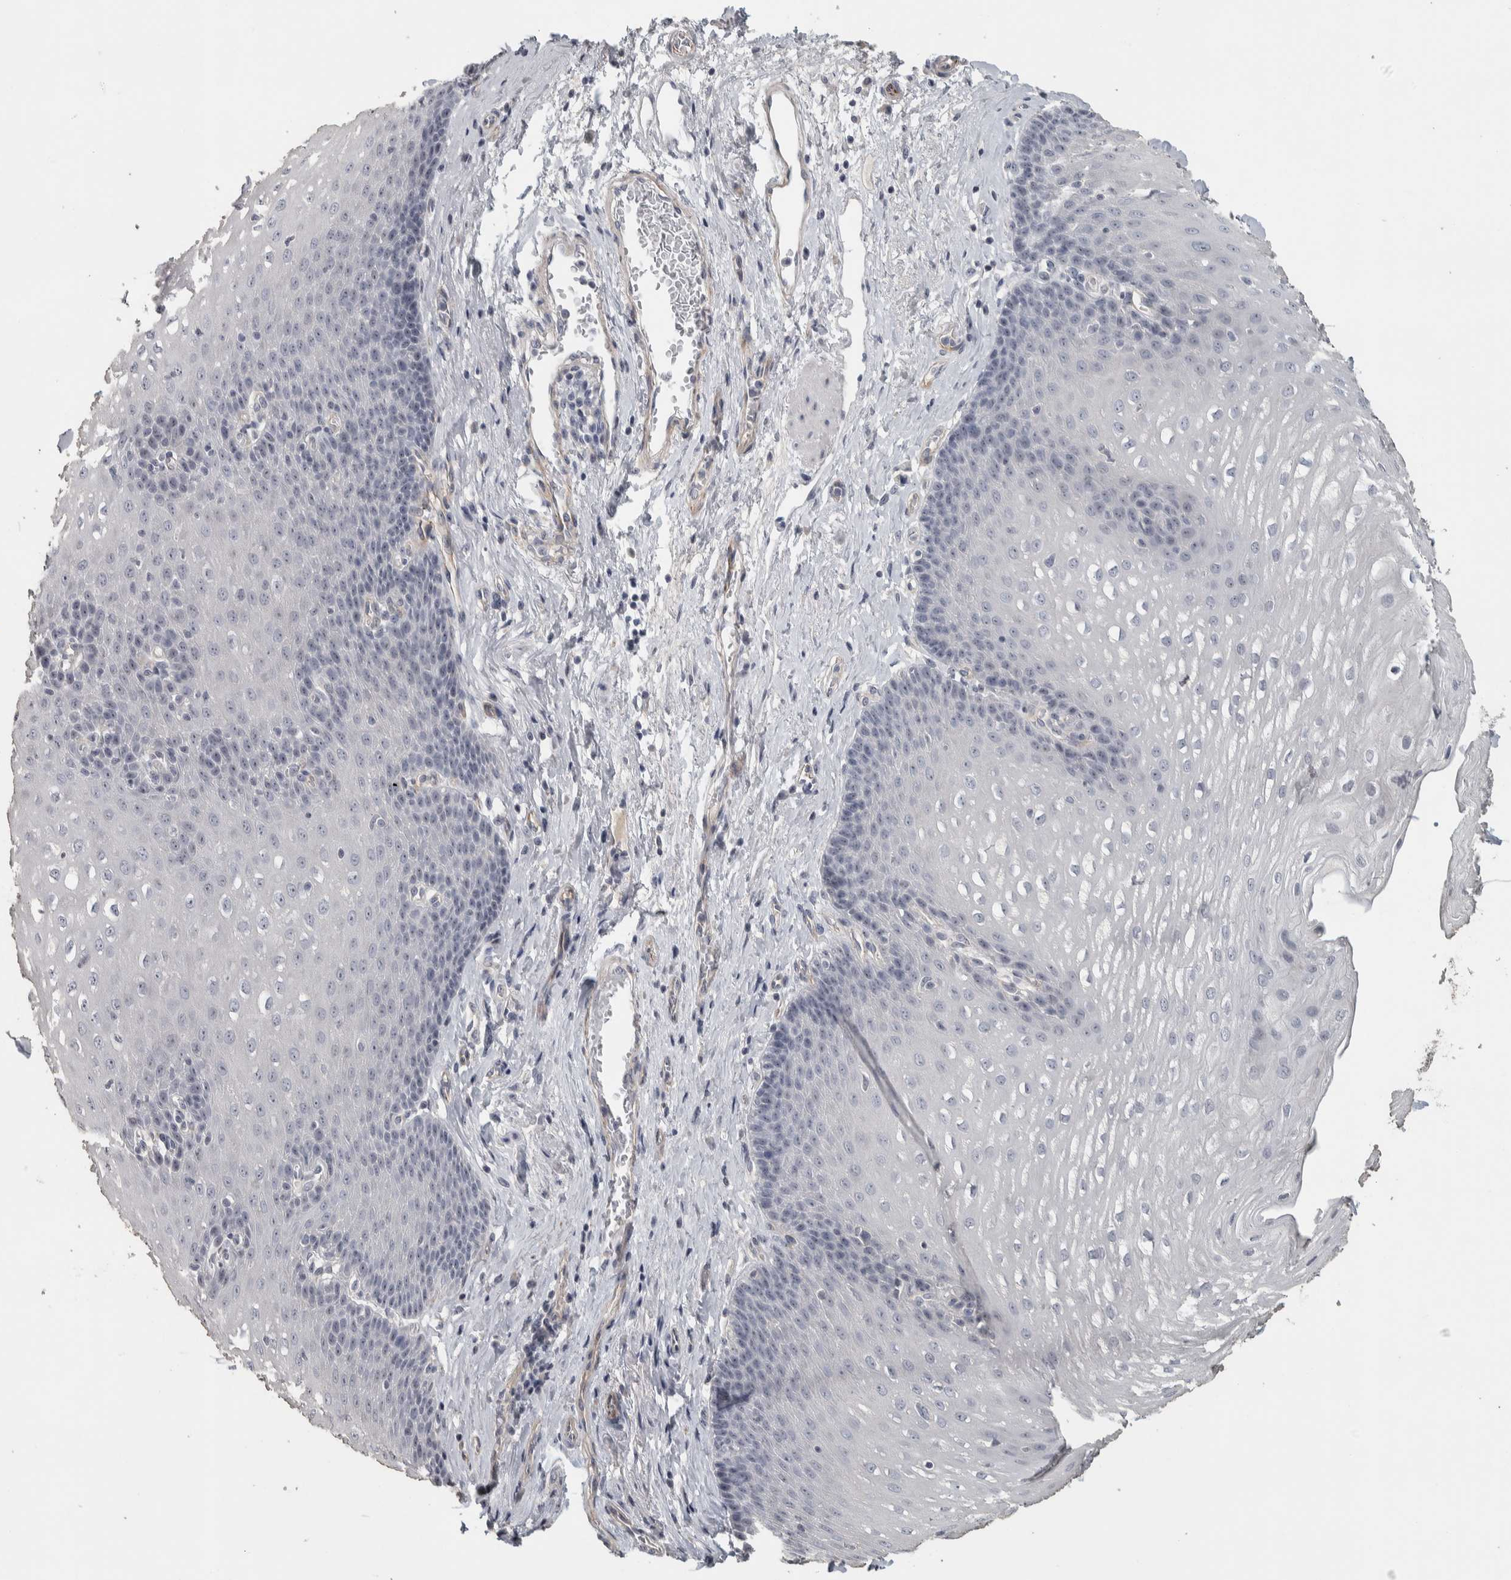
{"staining": {"intensity": "negative", "quantity": "none", "location": "none"}, "tissue": "esophagus", "cell_type": "Squamous epithelial cells", "image_type": "normal", "snomed": [{"axis": "morphology", "description": "Normal tissue, NOS"}, {"axis": "topography", "description": "Esophagus"}], "caption": "An immunohistochemistry histopathology image of unremarkable esophagus is shown. There is no staining in squamous epithelial cells of esophagus. (DAB immunohistochemistry (IHC), high magnification).", "gene": "DCAF10", "patient": {"sex": "male", "age": 48}}